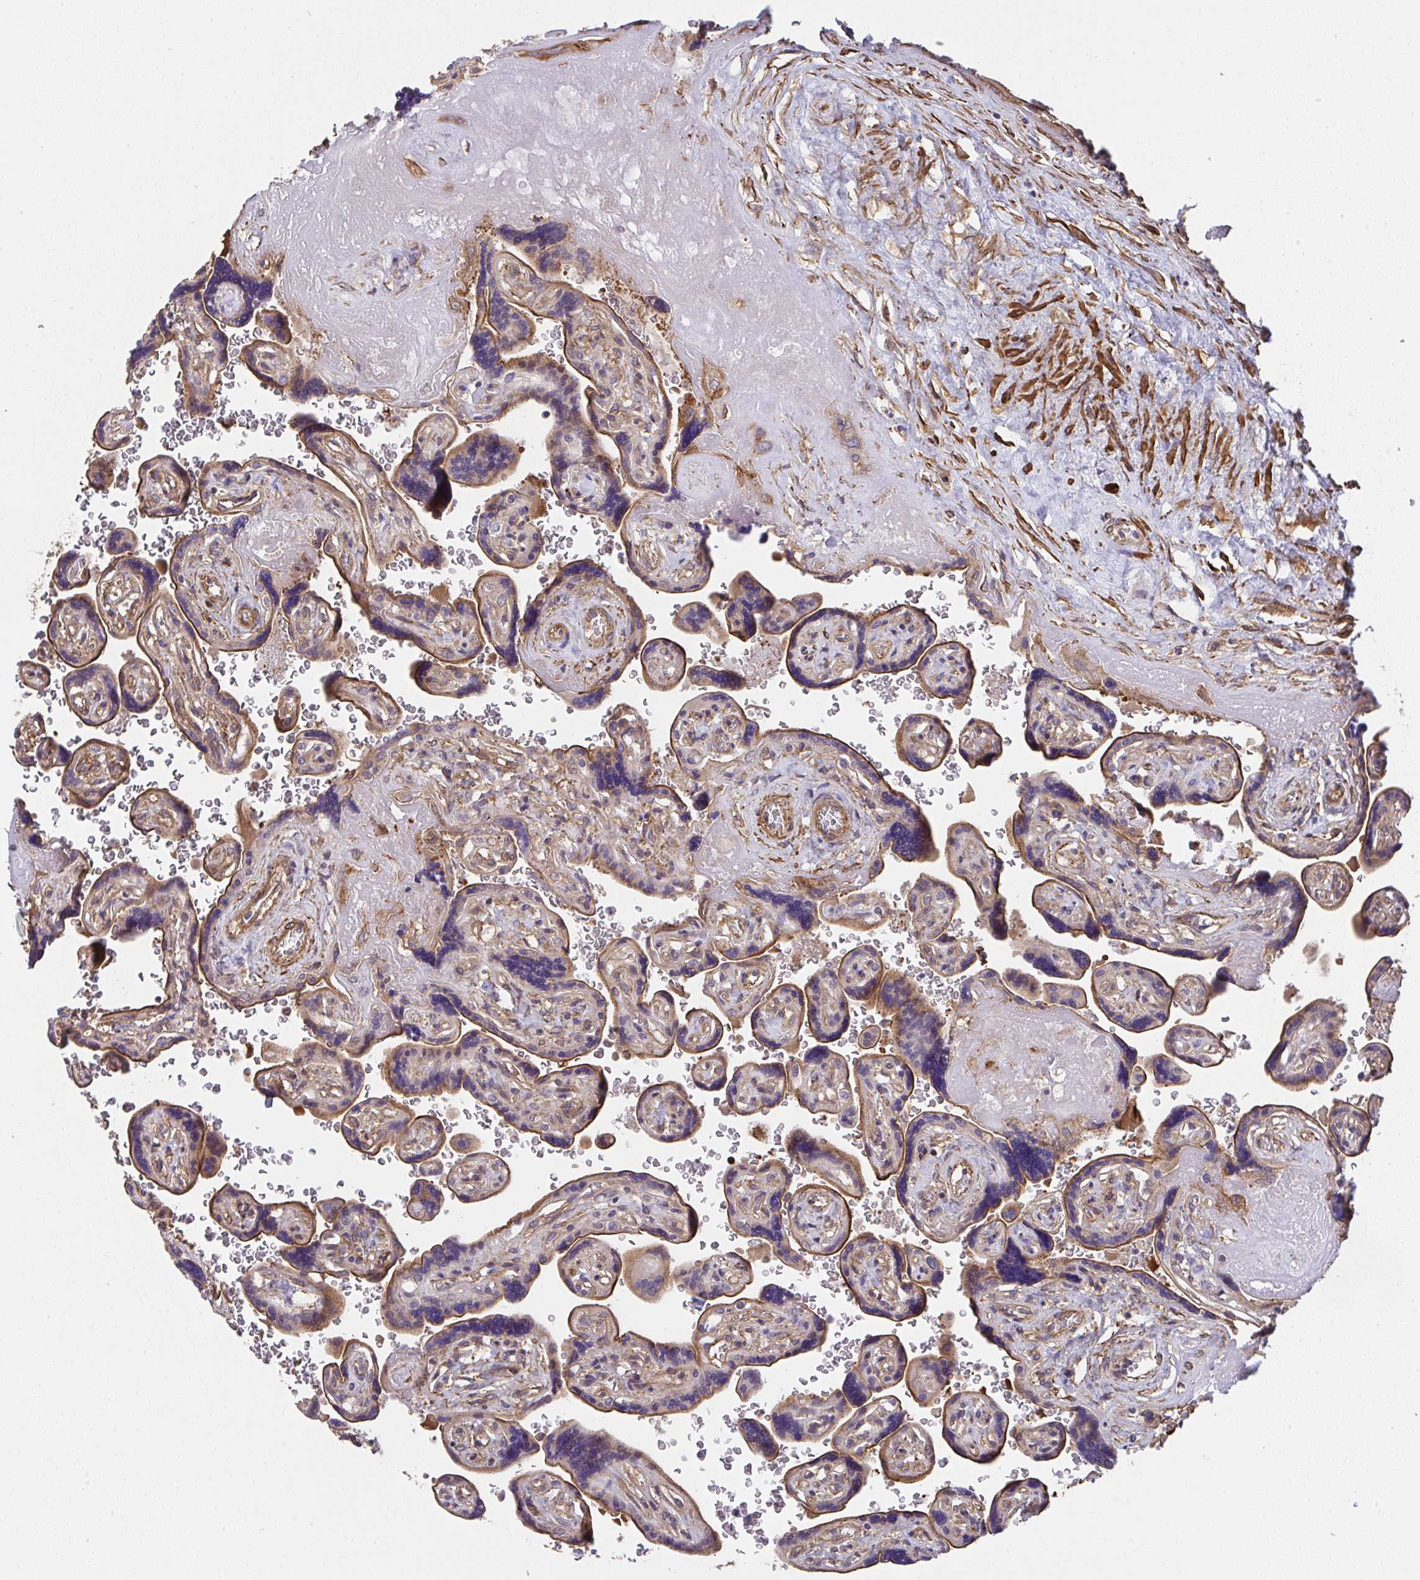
{"staining": {"intensity": "strong", "quantity": ">75%", "location": "cytoplasmic/membranous,nuclear"}, "tissue": "placenta", "cell_type": "Decidual cells", "image_type": "normal", "snomed": [{"axis": "morphology", "description": "Normal tissue, NOS"}, {"axis": "topography", "description": "Placenta"}], "caption": "Decidual cells exhibit strong cytoplasmic/membranous,nuclear staining in approximately >75% of cells in normal placenta.", "gene": "ZNF696", "patient": {"sex": "female", "age": 32}}